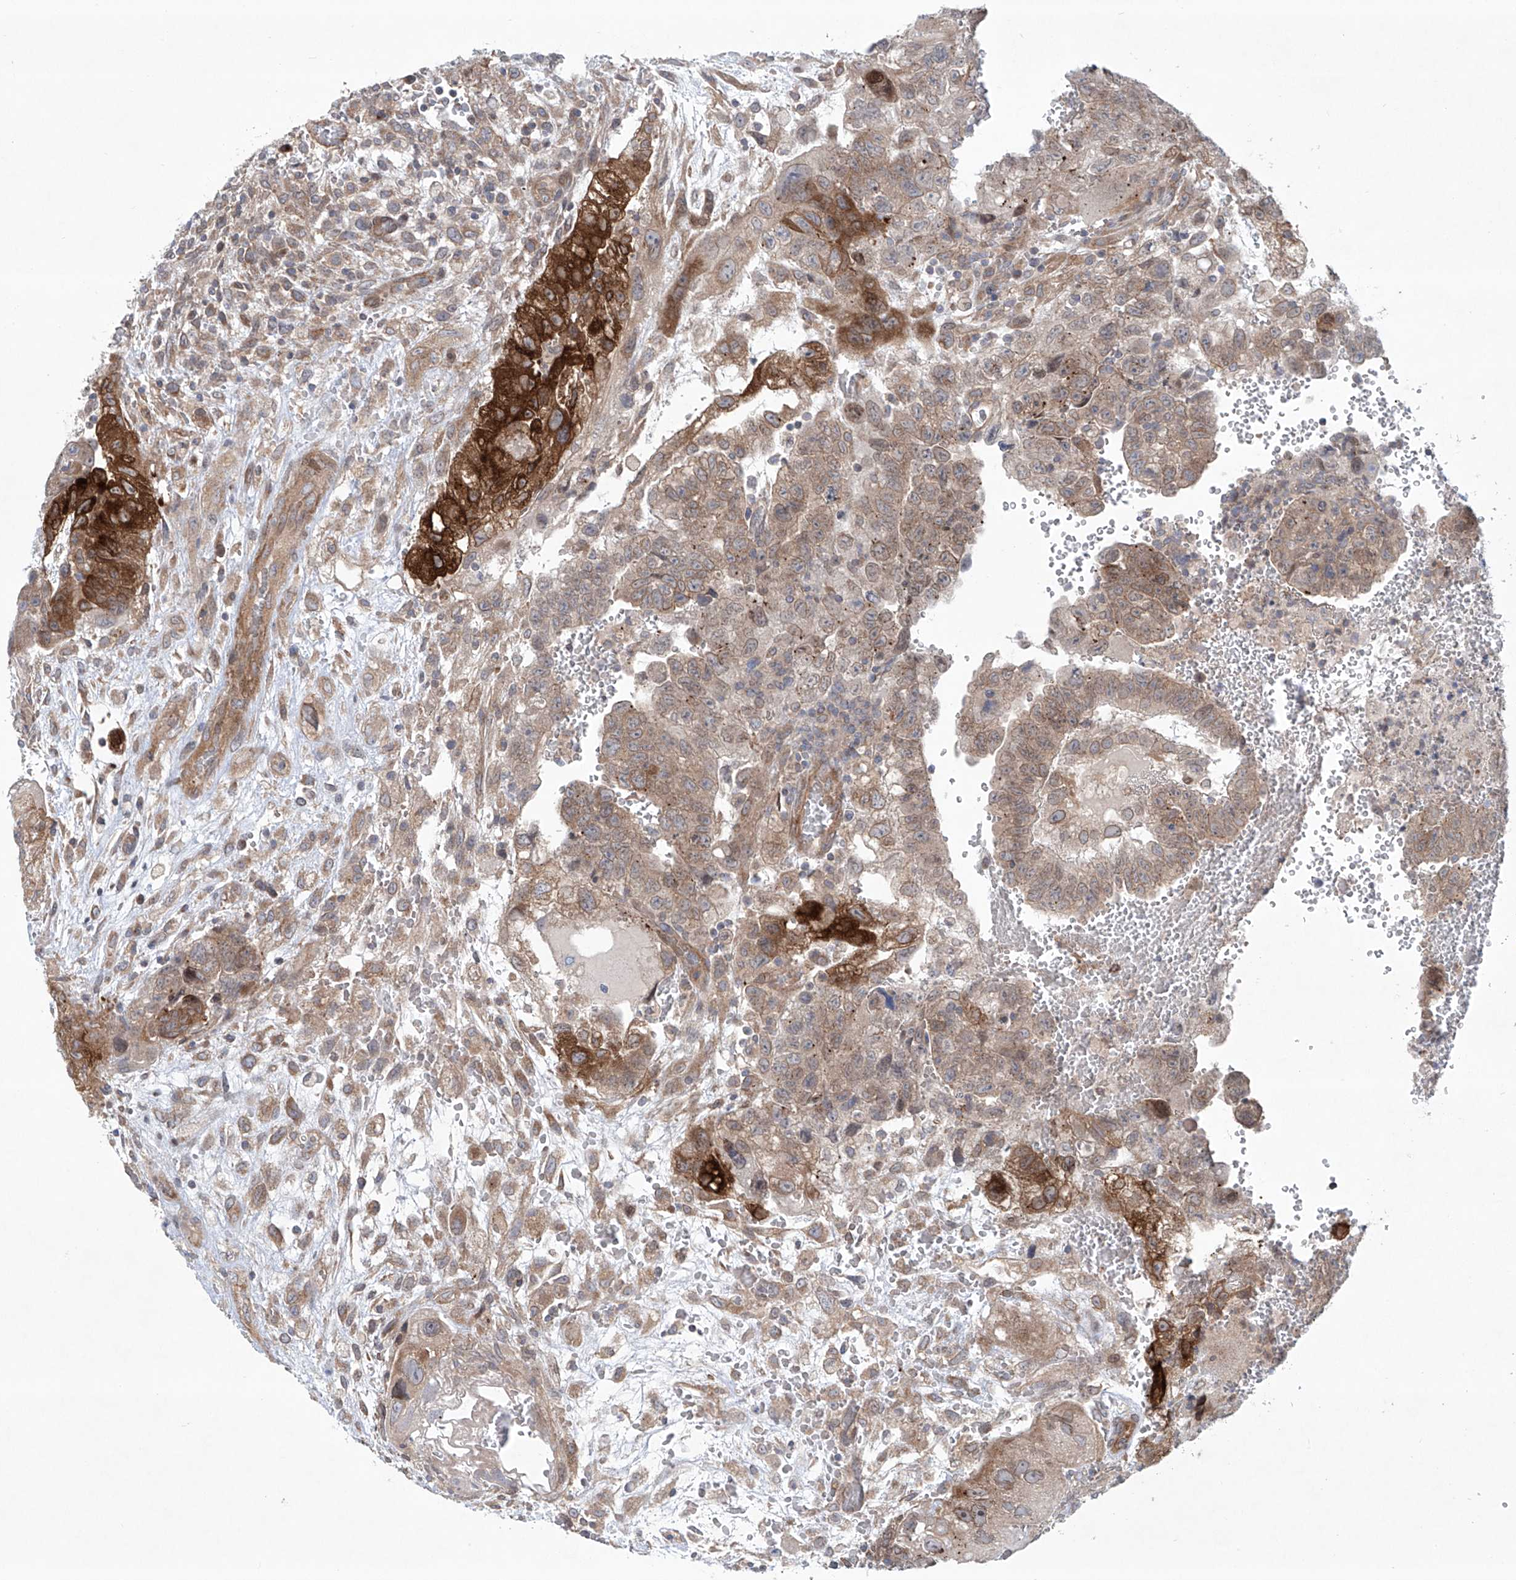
{"staining": {"intensity": "strong", "quantity": "<25%", "location": "cytoplasmic/membranous"}, "tissue": "testis cancer", "cell_type": "Tumor cells", "image_type": "cancer", "snomed": [{"axis": "morphology", "description": "Carcinoma, Embryonal, NOS"}, {"axis": "topography", "description": "Testis"}], "caption": "Protein analysis of testis cancer tissue reveals strong cytoplasmic/membranous positivity in approximately <25% of tumor cells. (Stains: DAB (3,3'-diaminobenzidine) in brown, nuclei in blue, Microscopy: brightfield microscopy at high magnification).", "gene": "KLC4", "patient": {"sex": "male", "age": 37}}